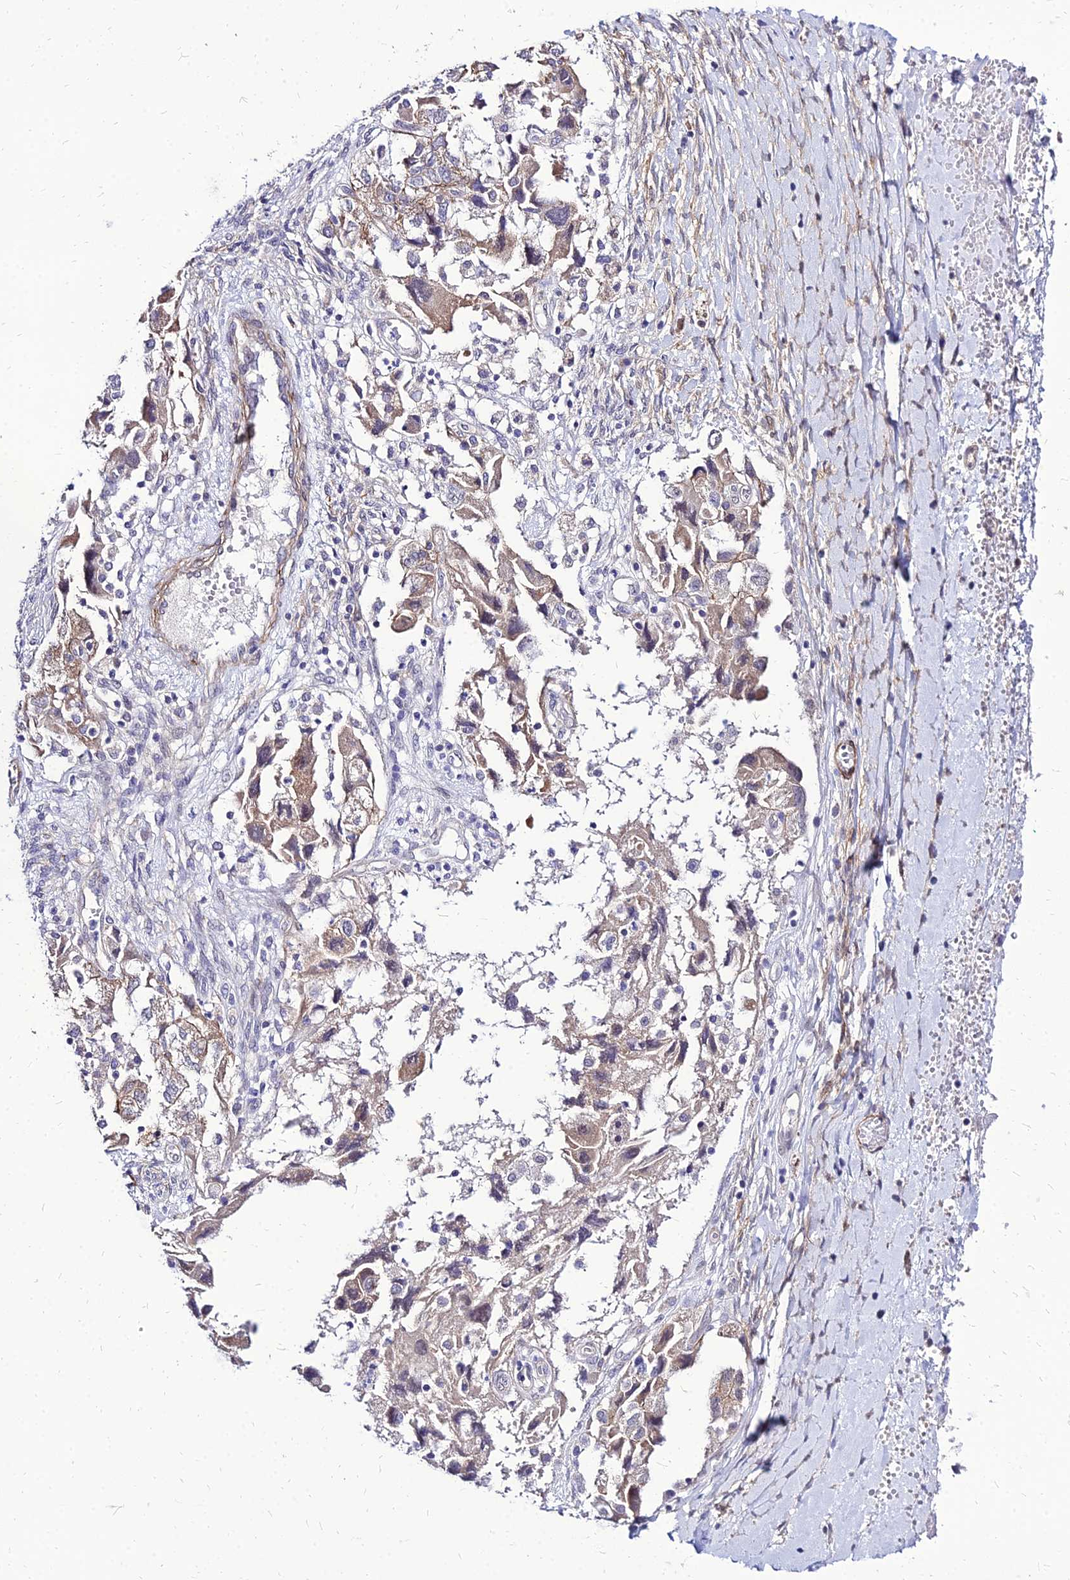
{"staining": {"intensity": "moderate", "quantity": "25%-75%", "location": "cytoplasmic/membranous"}, "tissue": "ovarian cancer", "cell_type": "Tumor cells", "image_type": "cancer", "snomed": [{"axis": "morphology", "description": "Carcinoma, NOS"}, {"axis": "morphology", "description": "Cystadenocarcinoma, serous, NOS"}, {"axis": "topography", "description": "Ovary"}], "caption": "This is a histology image of immunohistochemistry staining of serous cystadenocarcinoma (ovarian), which shows moderate staining in the cytoplasmic/membranous of tumor cells.", "gene": "YEATS2", "patient": {"sex": "female", "age": 69}}